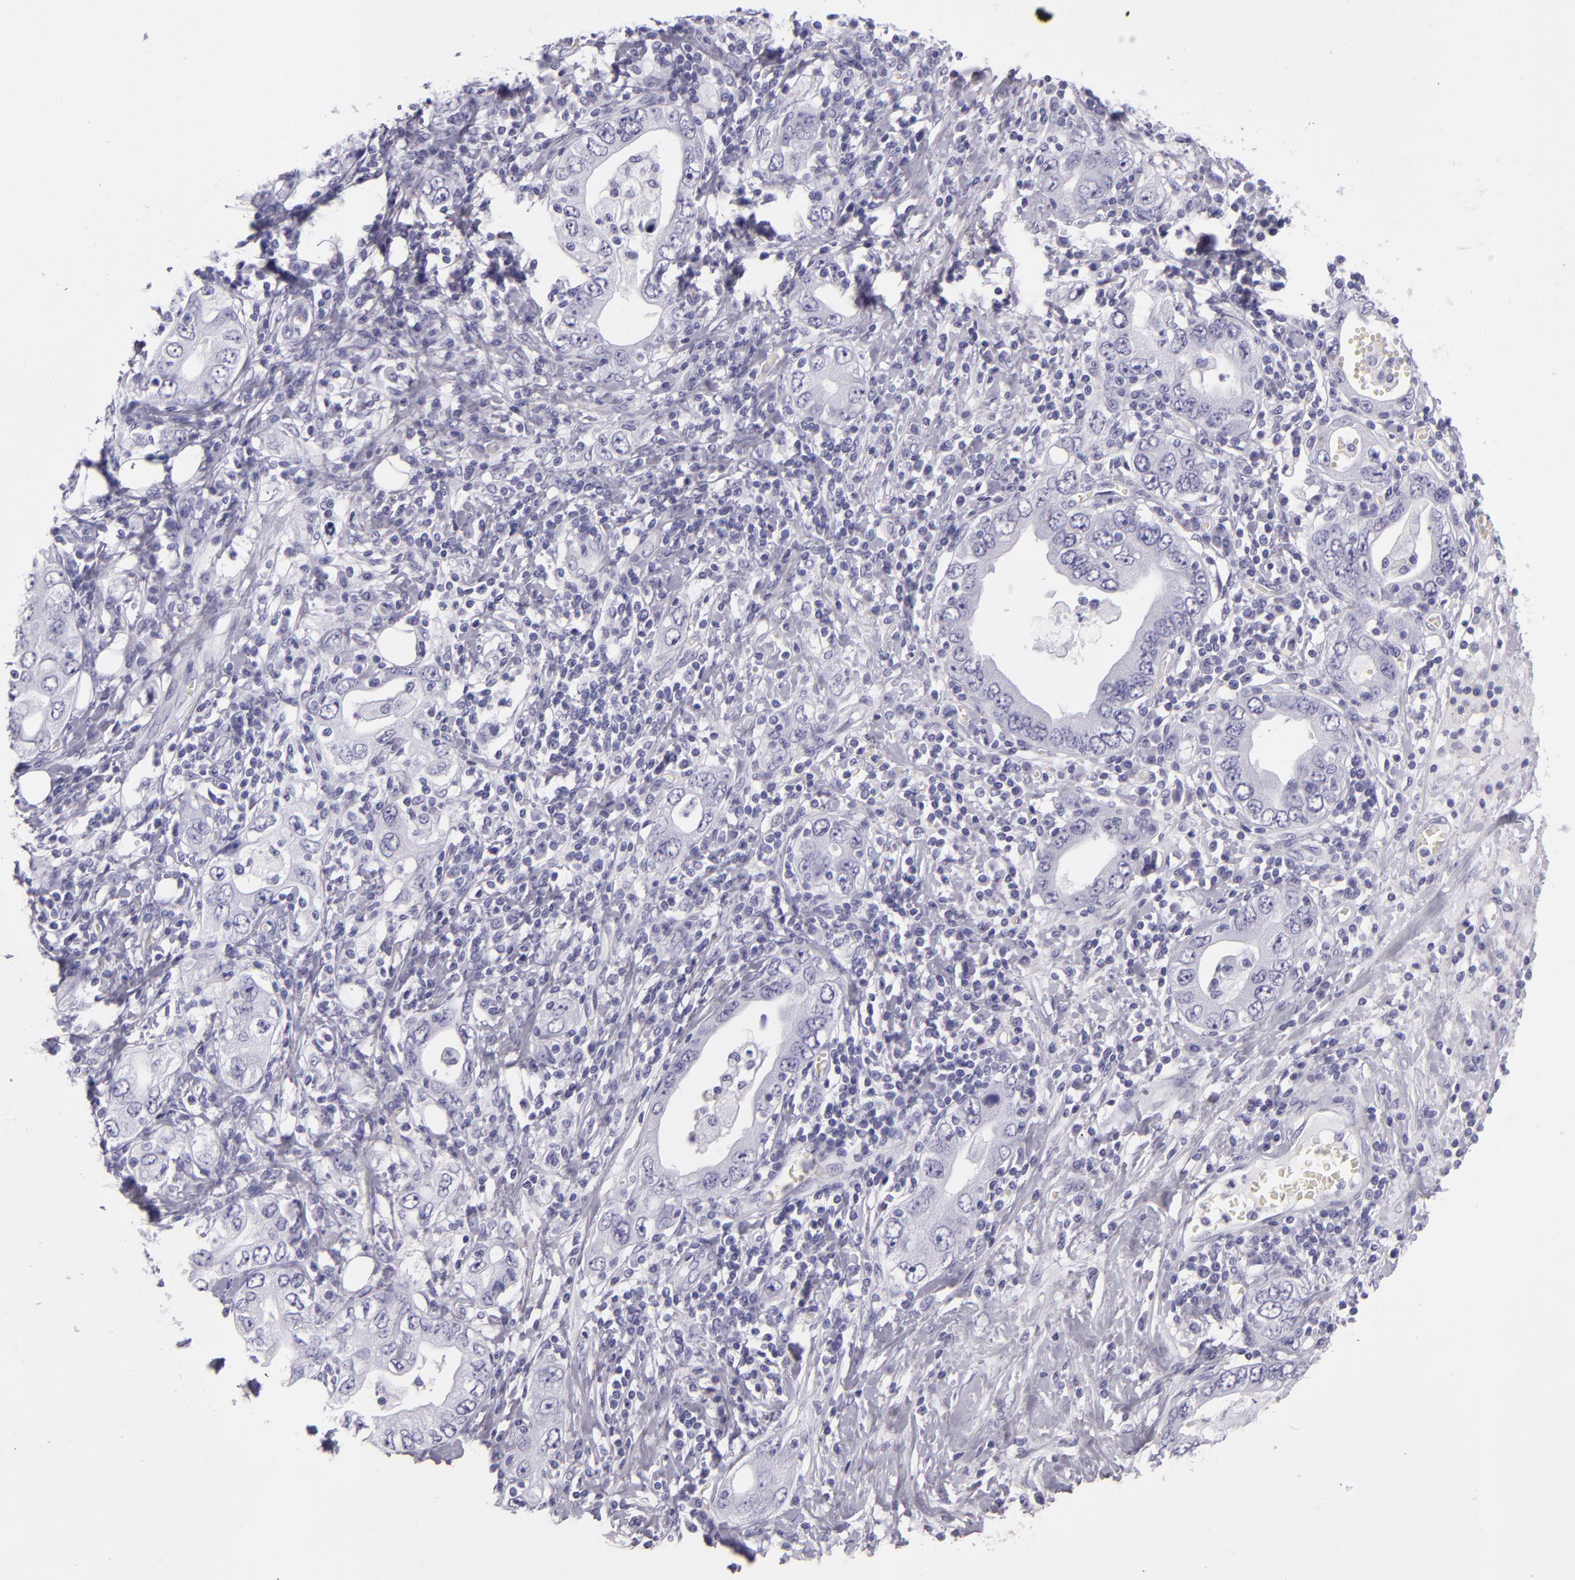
{"staining": {"intensity": "negative", "quantity": "none", "location": "none"}, "tissue": "stomach cancer", "cell_type": "Tumor cells", "image_type": "cancer", "snomed": [{"axis": "morphology", "description": "Adenocarcinoma, NOS"}, {"axis": "topography", "description": "Stomach, lower"}], "caption": "An immunohistochemistry (IHC) histopathology image of stomach cancer (adenocarcinoma) is shown. There is no staining in tumor cells of stomach cancer (adenocarcinoma).", "gene": "CR2", "patient": {"sex": "female", "age": 93}}